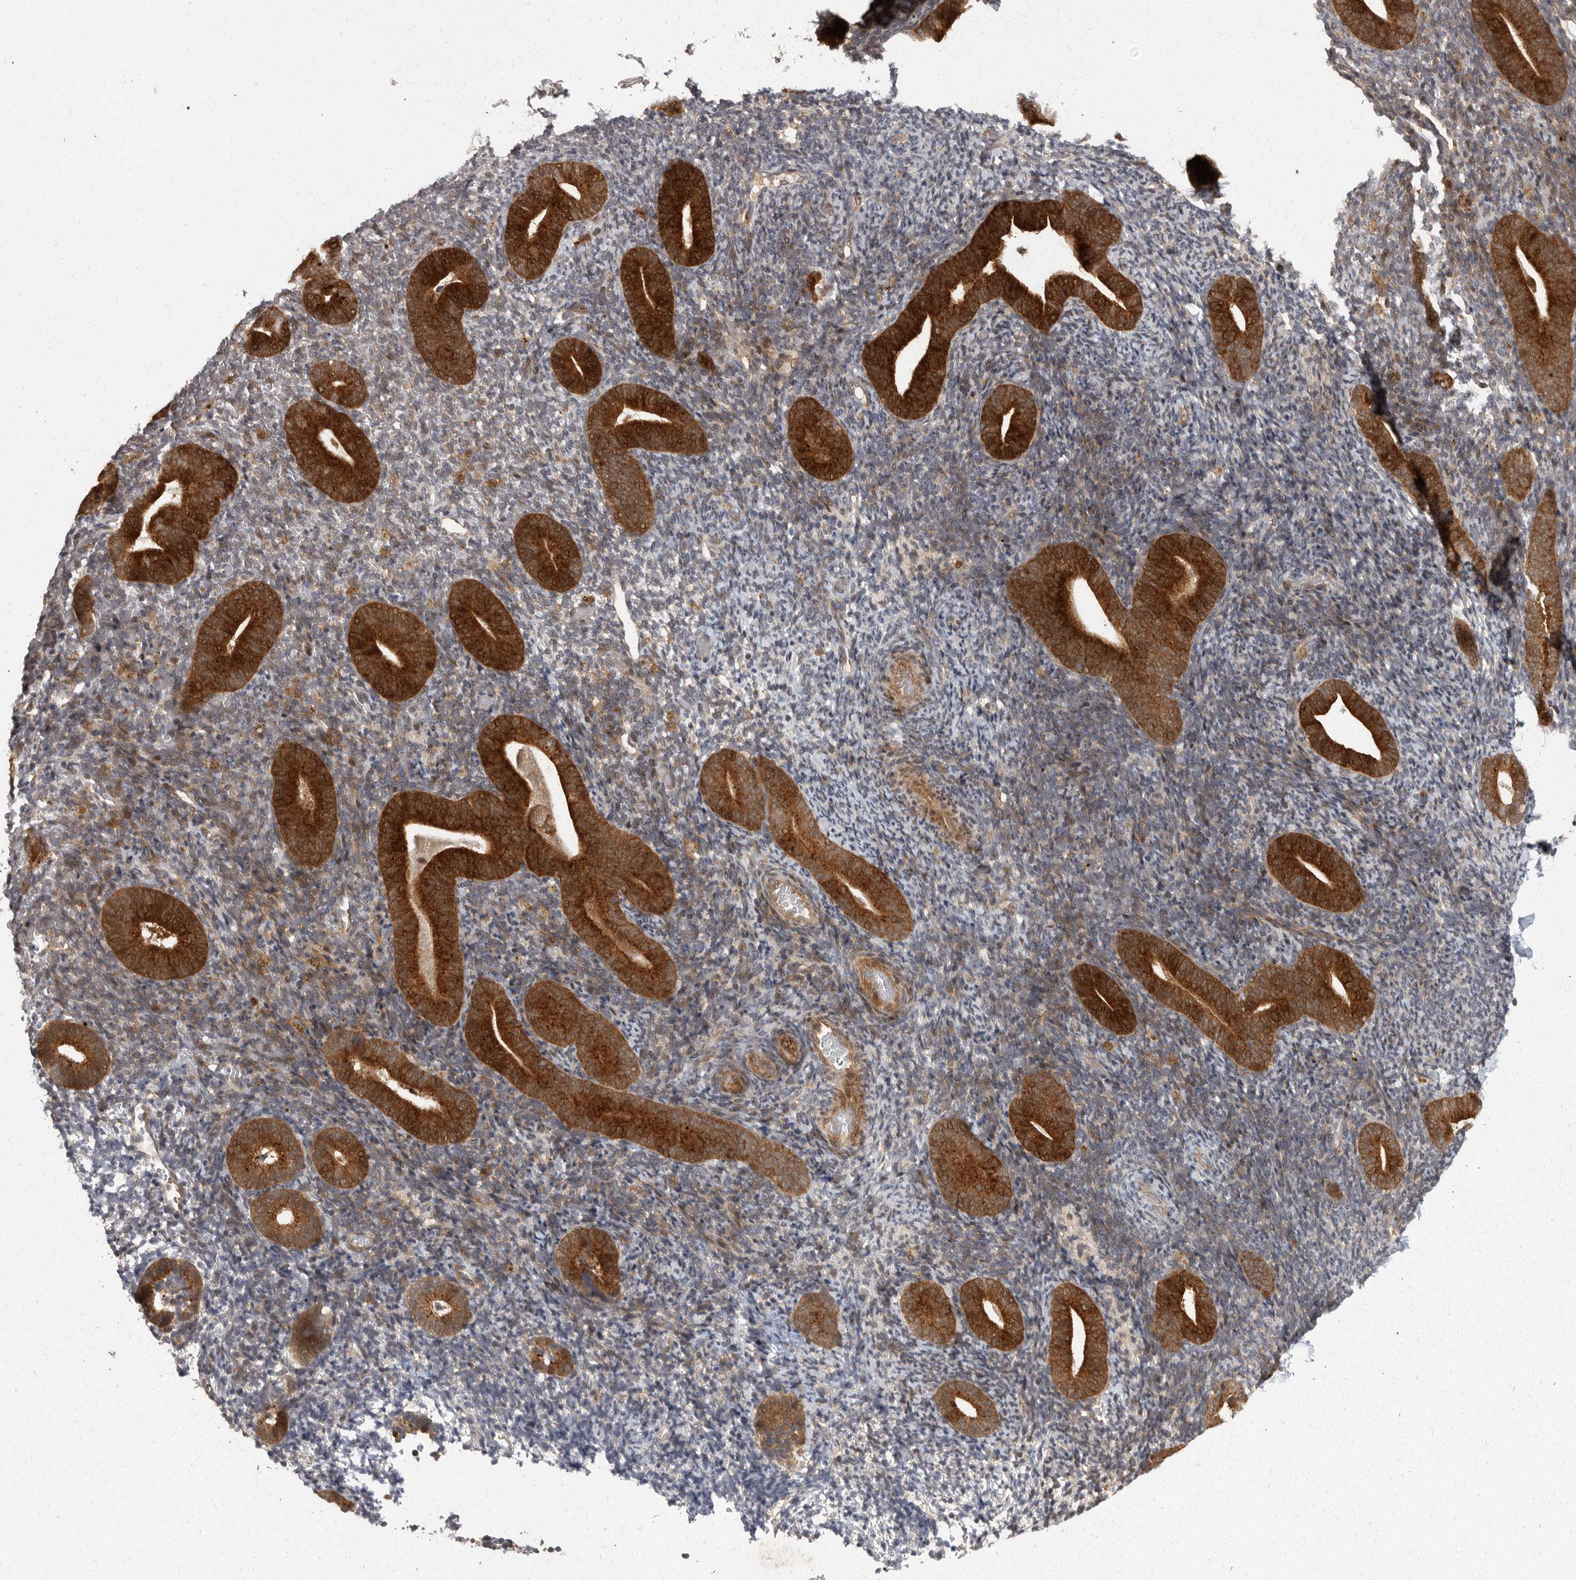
{"staining": {"intensity": "moderate", "quantity": "25%-75%", "location": "cytoplasmic/membranous"}, "tissue": "endometrium", "cell_type": "Cells in endometrial stroma", "image_type": "normal", "snomed": [{"axis": "morphology", "description": "Normal tissue, NOS"}, {"axis": "topography", "description": "Endometrium"}], "caption": "High-power microscopy captured an IHC histopathology image of normal endometrium, revealing moderate cytoplasmic/membranous positivity in about 25%-75% of cells in endometrial stroma.", "gene": "SWT1", "patient": {"sex": "female", "age": 51}}